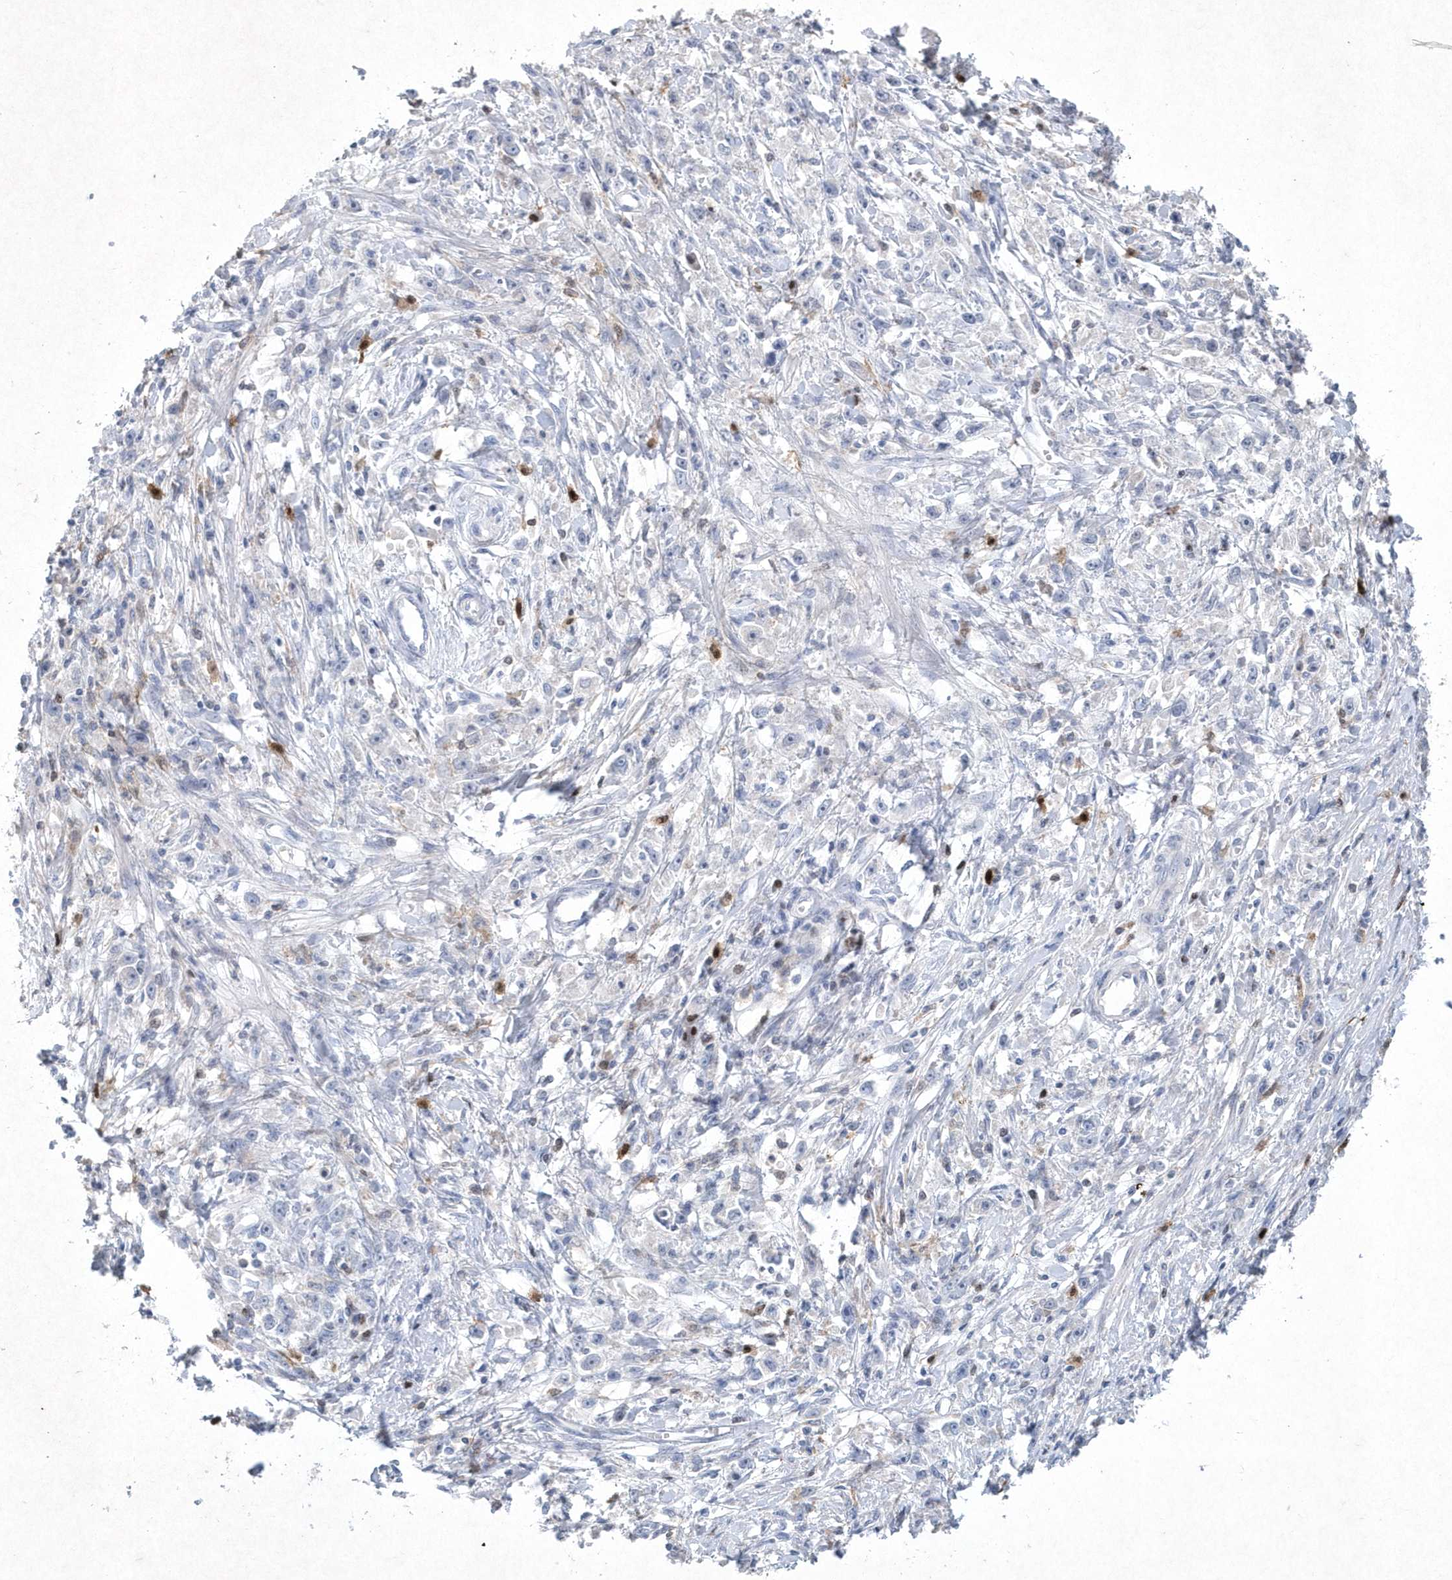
{"staining": {"intensity": "negative", "quantity": "none", "location": "none"}, "tissue": "stomach cancer", "cell_type": "Tumor cells", "image_type": "cancer", "snomed": [{"axis": "morphology", "description": "Adenocarcinoma, NOS"}, {"axis": "topography", "description": "Stomach"}], "caption": "An IHC micrograph of adenocarcinoma (stomach) is shown. There is no staining in tumor cells of adenocarcinoma (stomach). The staining was performed using DAB to visualize the protein expression in brown, while the nuclei were stained in blue with hematoxylin (Magnification: 20x).", "gene": "BHLHA15", "patient": {"sex": "female", "age": 59}}